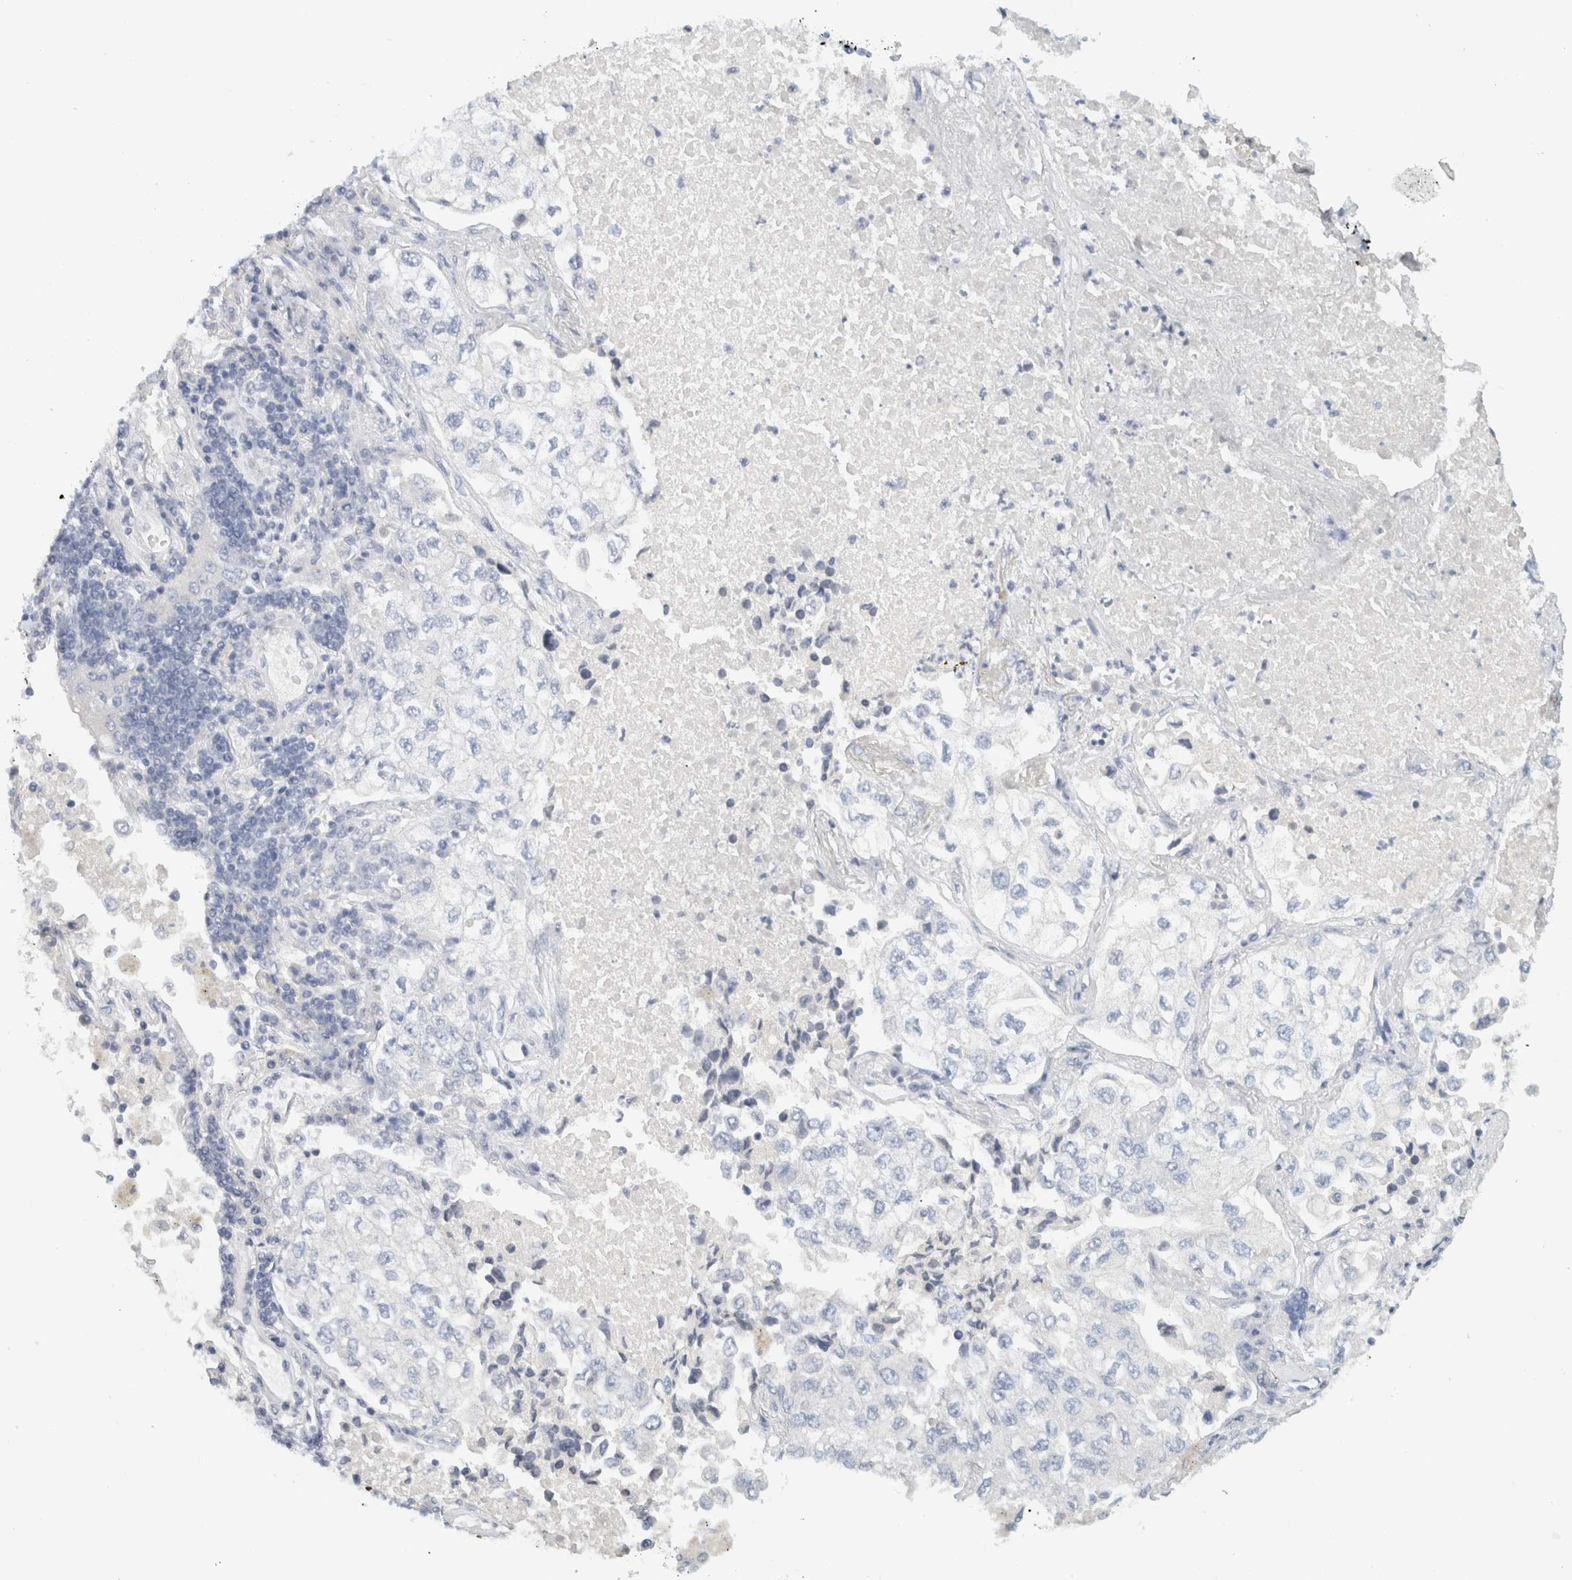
{"staining": {"intensity": "negative", "quantity": "none", "location": "none"}, "tissue": "lung cancer", "cell_type": "Tumor cells", "image_type": "cancer", "snomed": [{"axis": "morphology", "description": "Adenocarcinoma, NOS"}, {"axis": "topography", "description": "Lung"}], "caption": "DAB (3,3'-diaminobenzidine) immunohistochemical staining of lung cancer reveals no significant positivity in tumor cells.", "gene": "STK31", "patient": {"sex": "male", "age": 63}}